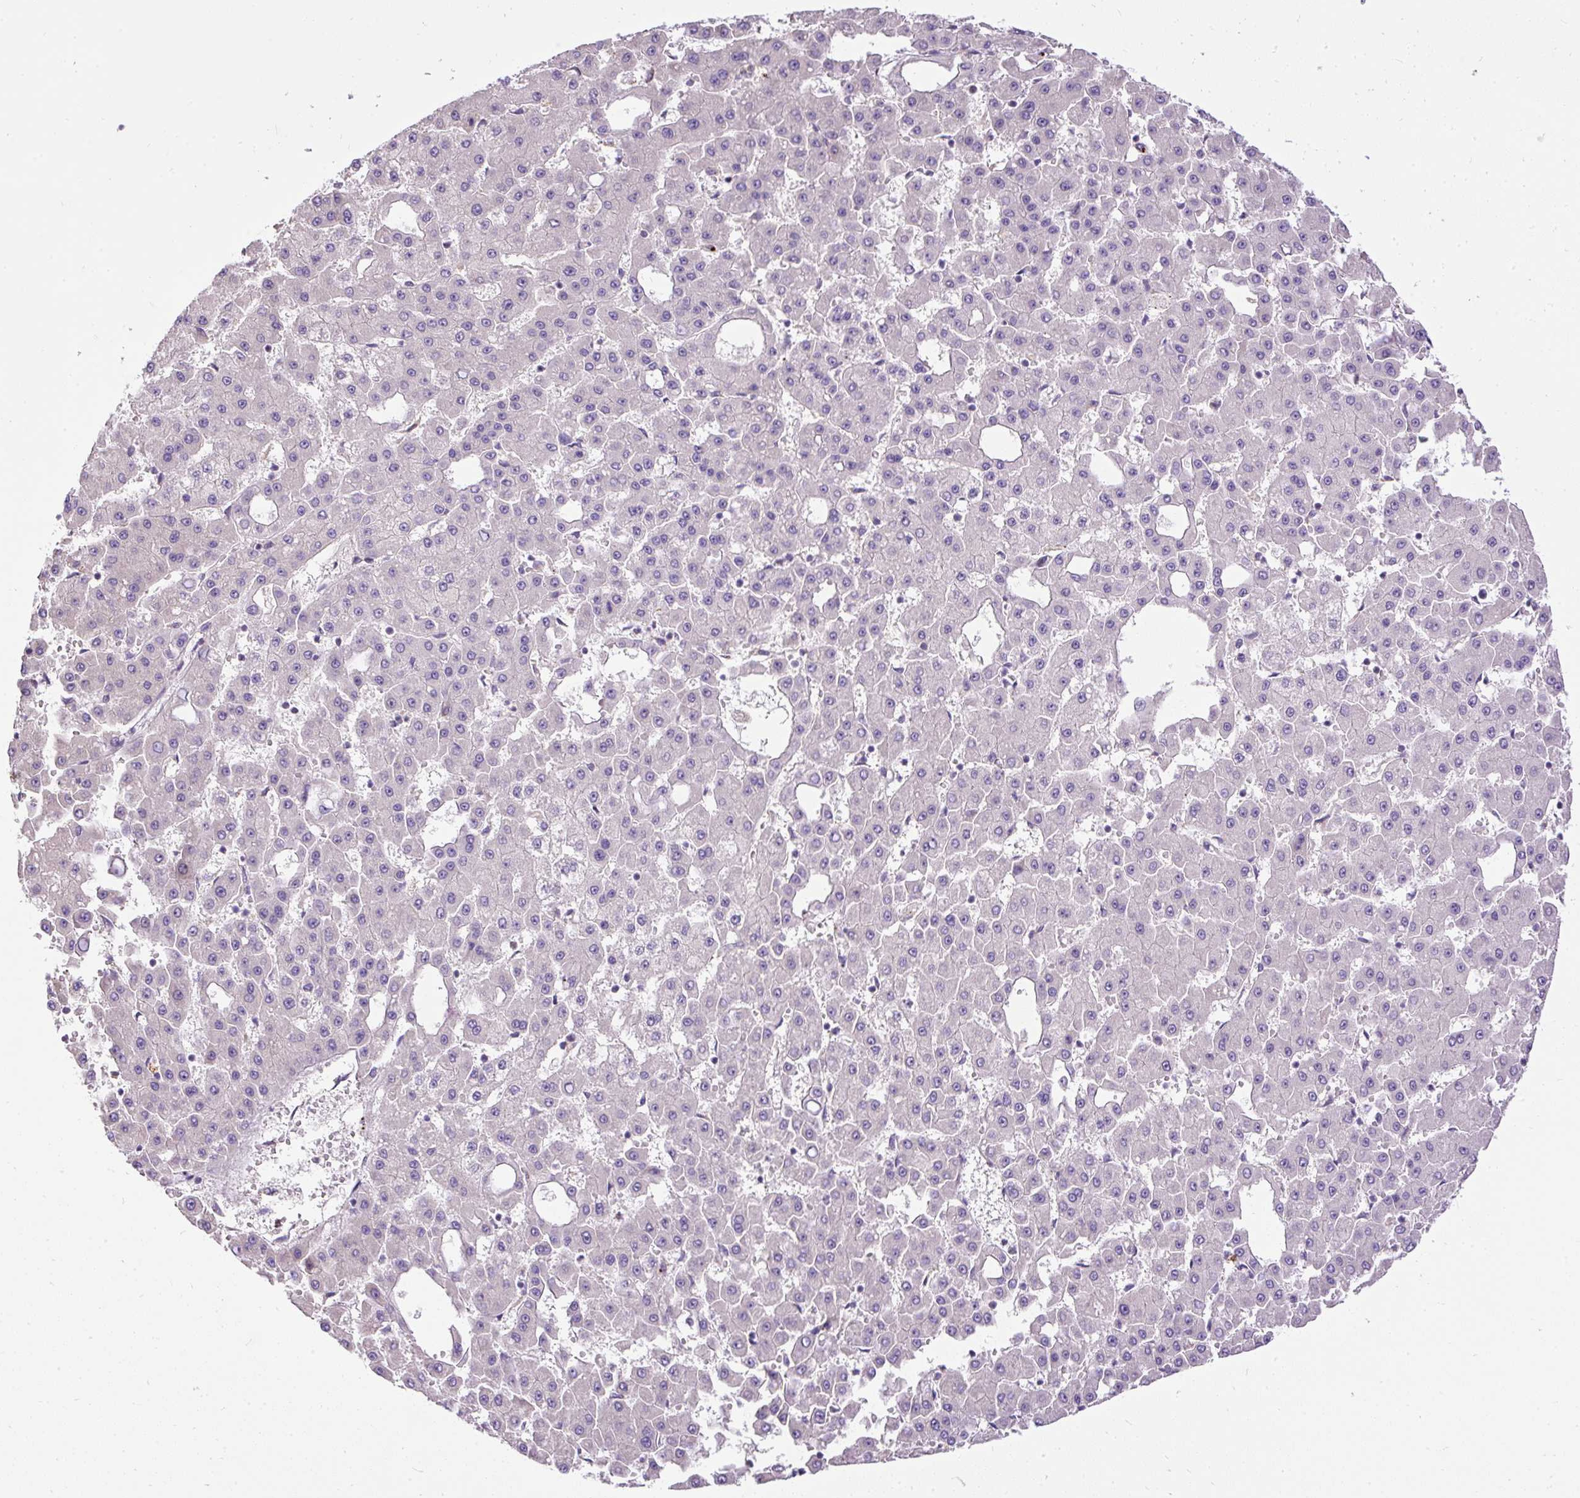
{"staining": {"intensity": "negative", "quantity": "none", "location": "none"}, "tissue": "liver cancer", "cell_type": "Tumor cells", "image_type": "cancer", "snomed": [{"axis": "morphology", "description": "Carcinoma, Hepatocellular, NOS"}, {"axis": "topography", "description": "Liver"}], "caption": "Tumor cells show no significant staining in liver cancer.", "gene": "CFAP47", "patient": {"sex": "male", "age": 47}}